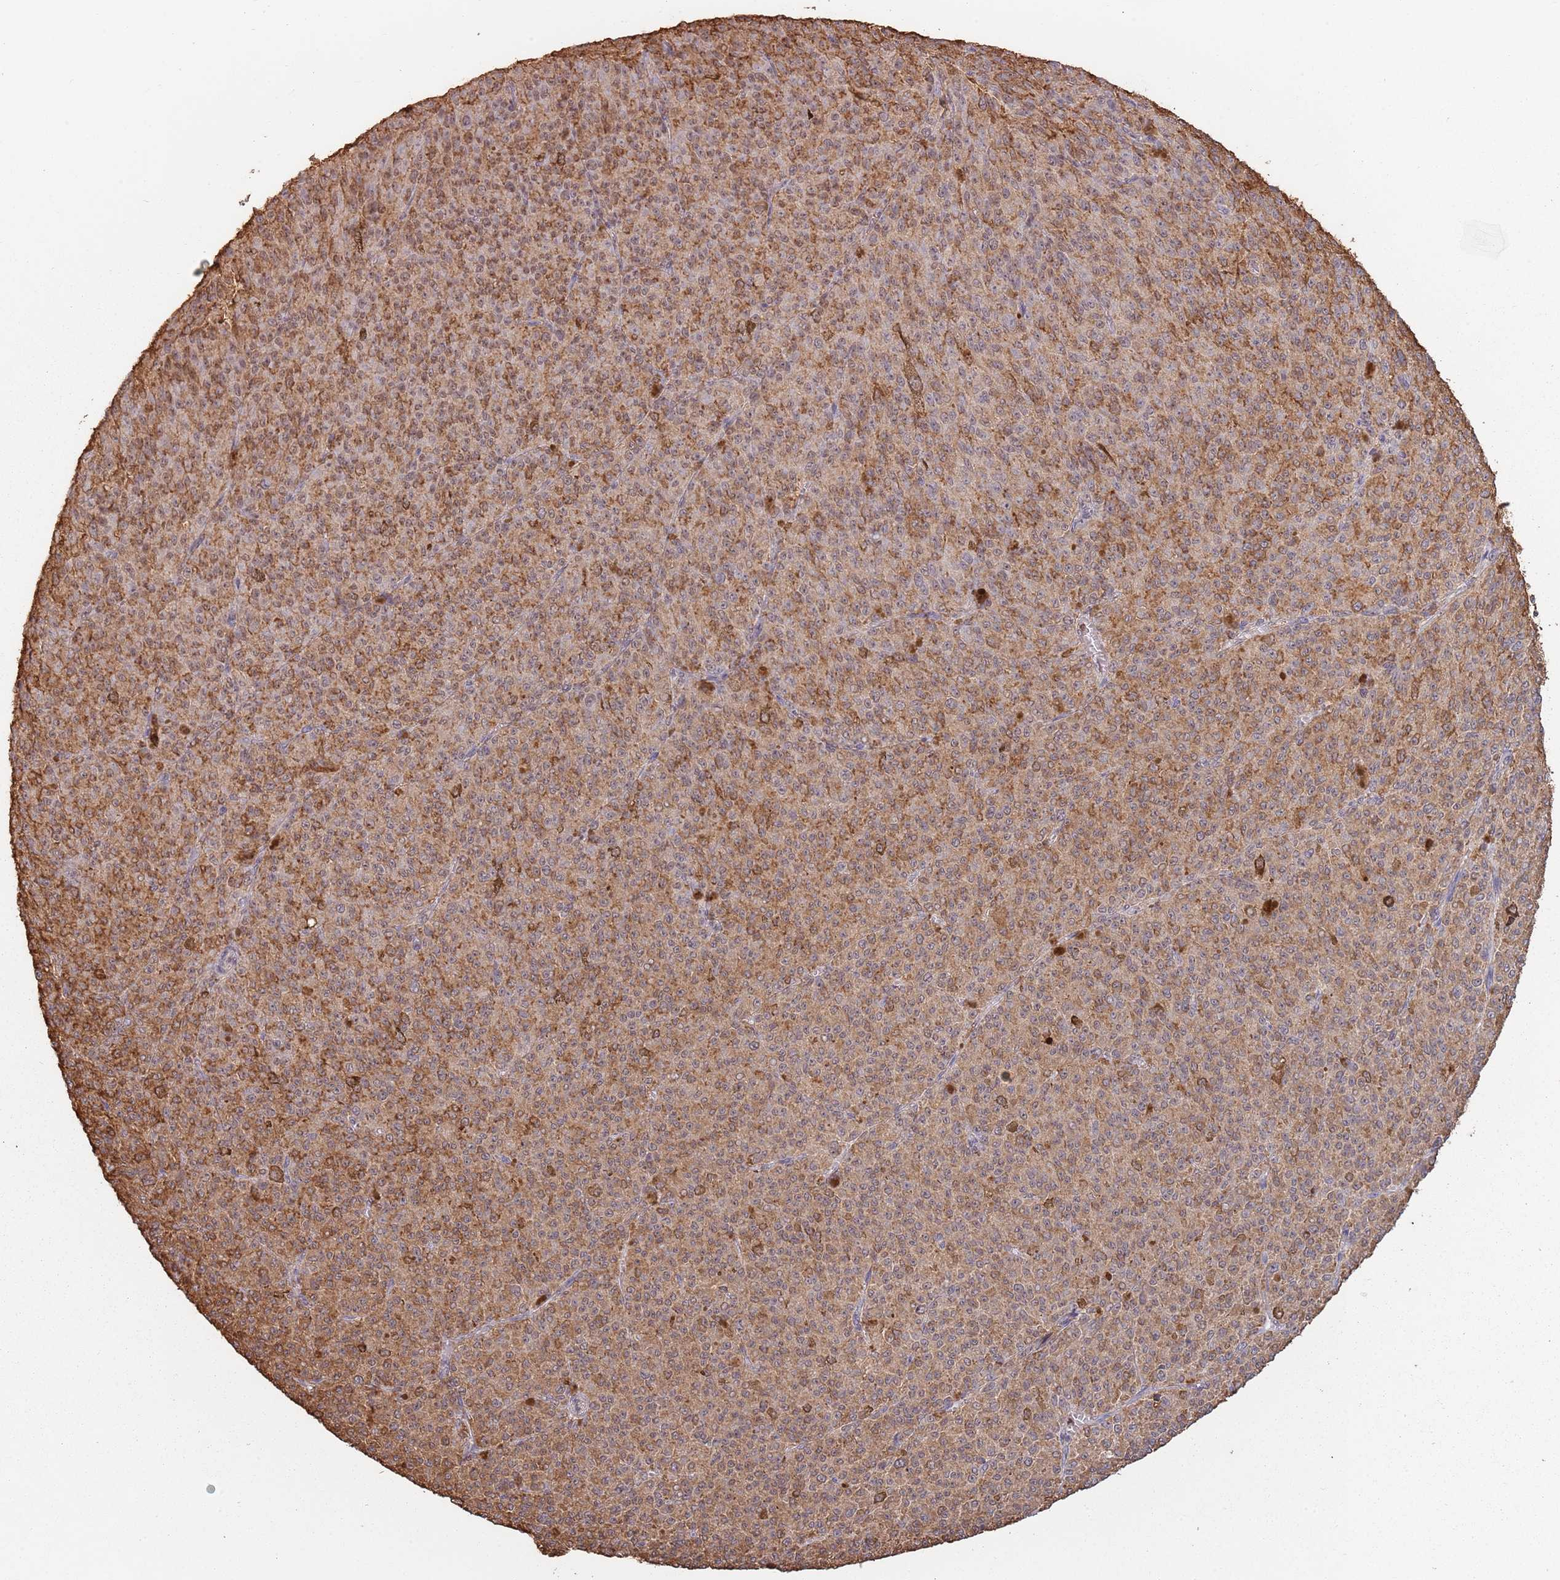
{"staining": {"intensity": "moderate", "quantity": ">75%", "location": "cytoplasmic/membranous"}, "tissue": "melanoma", "cell_type": "Tumor cells", "image_type": "cancer", "snomed": [{"axis": "morphology", "description": "Malignant melanoma, NOS"}, {"axis": "topography", "description": "Skin"}], "caption": "Malignant melanoma stained for a protein reveals moderate cytoplasmic/membranous positivity in tumor cells.", "gene": "ATOSB", "patient": {"sex": "female", "age": 52}}